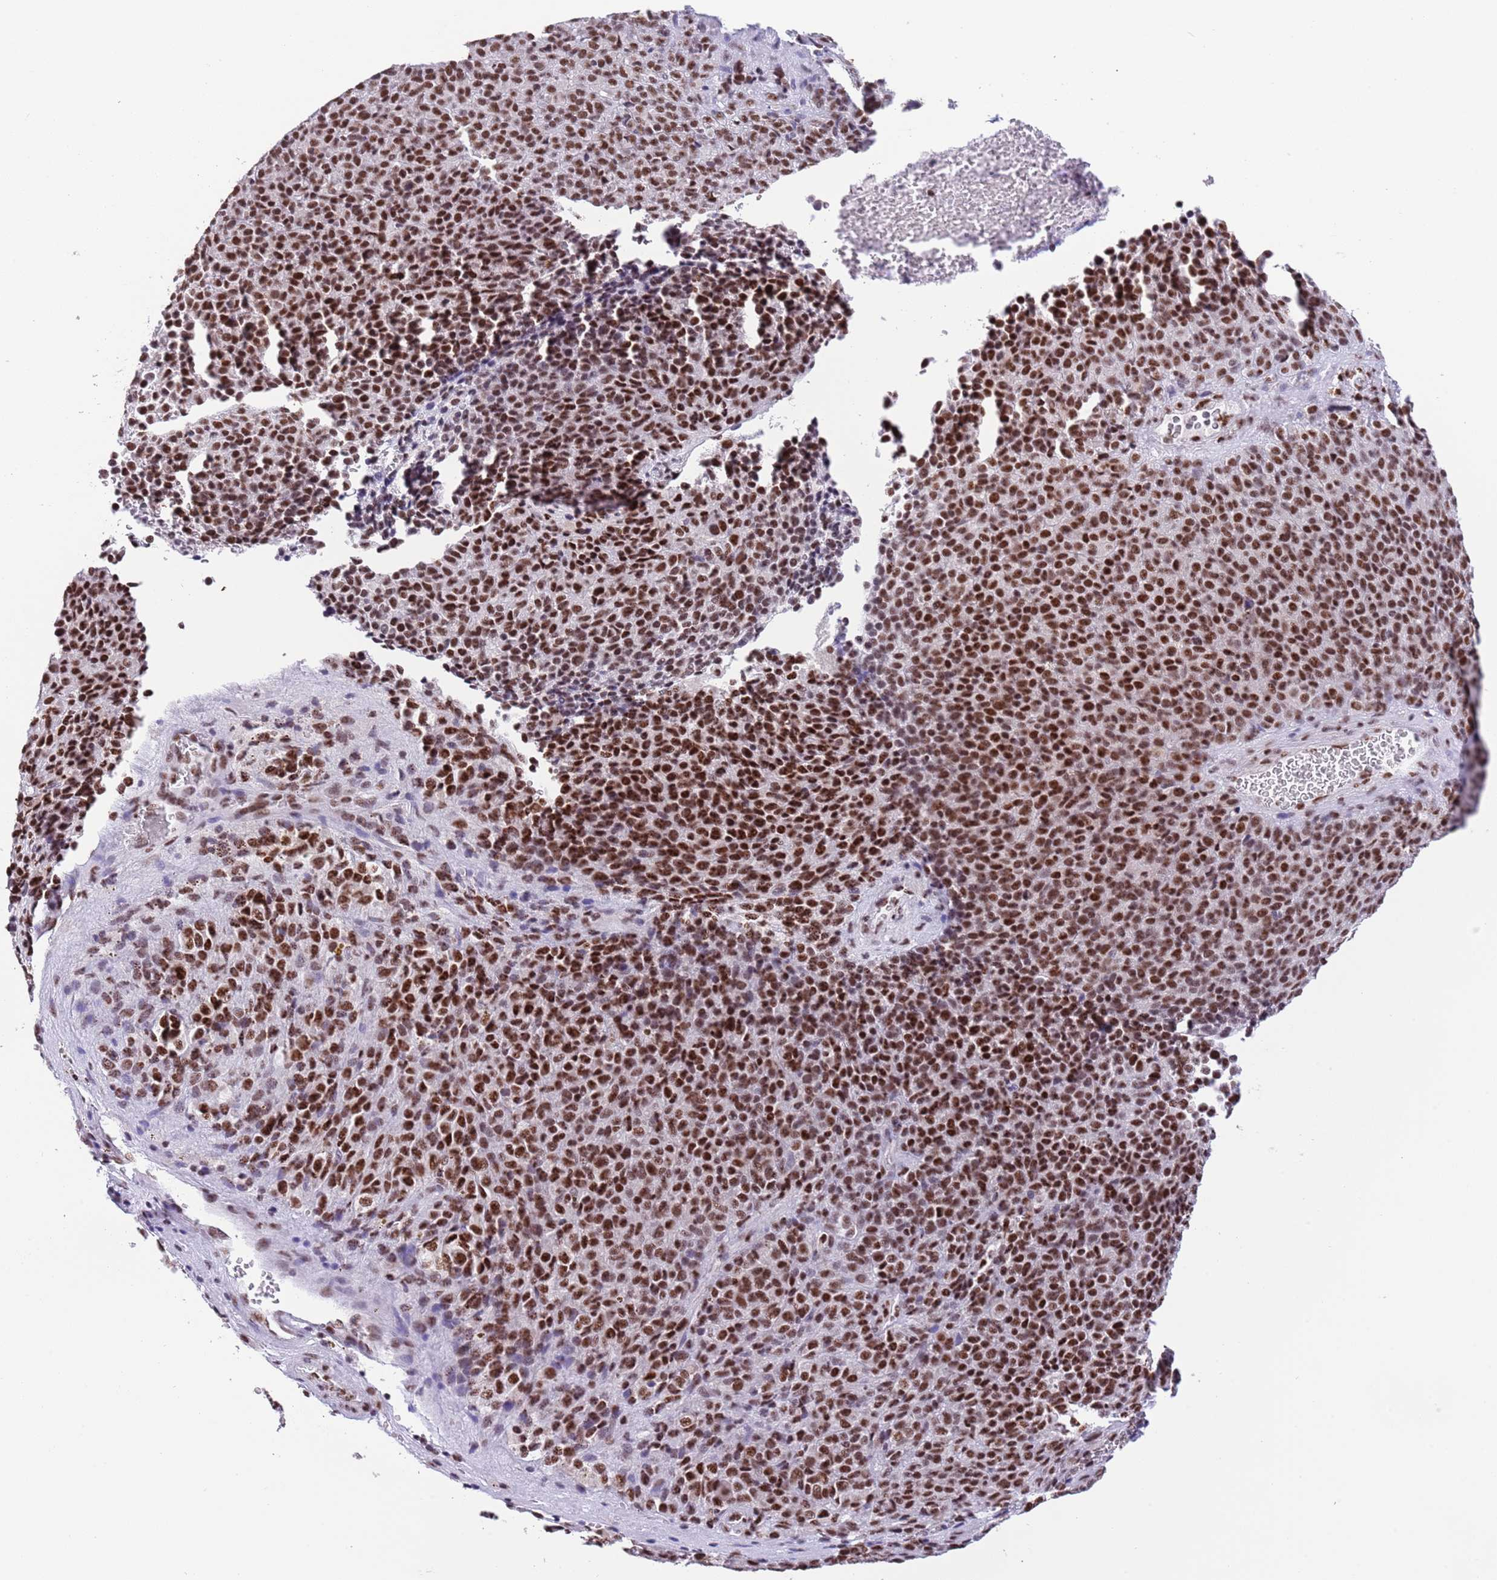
{"staining": {"intensity": "strong", "quantity": ">75%", "location": "nuclear"}, "tissue": "melanoma", "cell_type": "Tumor cells", "image_type": "cancer", "snomed": [{"axis": "morphology", "description": "Malignant melanoma, Metastatic site"}, {"axis": "topography", "description": "Brain"}], "caption": "DAB (3,3'-diaminobenzidine) immunohistochemical staining of melanoma reveals strong nuclear protein positivity in approximately >75% of tumor cells. (DAB = brown stain, brightfield microscopy at high magnification).", "gene": "SF3A2", "patient": {"sex": "female", "age": 56}}